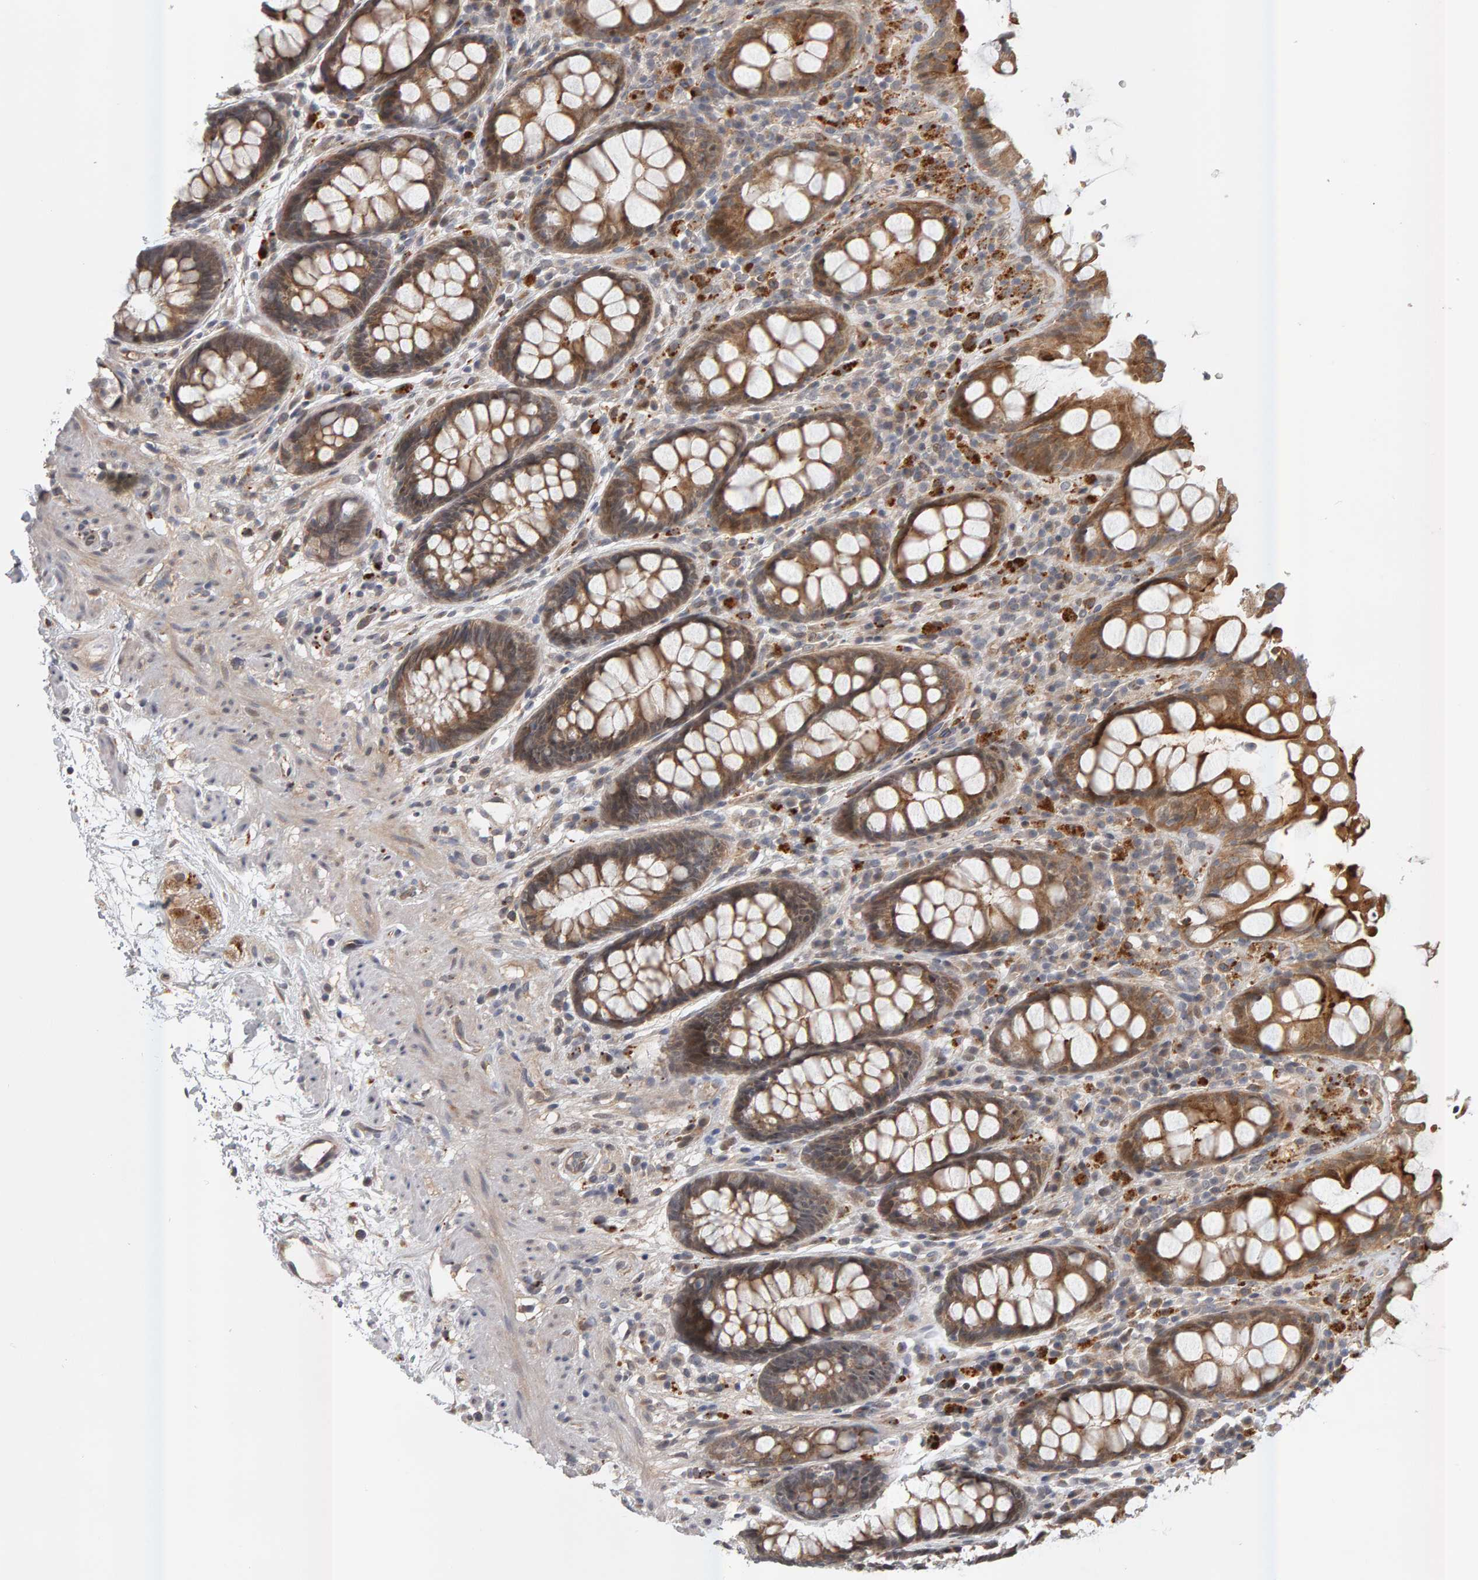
{"staining": {"intensity": "moderate", "quantity": ">75%", "location": "cytoplasmic/membranous"}, "tissue": "rectum", "cell_type": "Glandular cells", "image_type": "normal", "snomed": [{"axis": "morphology", "description": "Normal tissue, NOS"}, {"axis": "topography", "description": "Rectum"}], "caption": "A medium amount of moderate cytoplasmic/membranous staining is identified in about >75% of glandular cells in normal rectum. The protein of interest is stained brown, and the nuclei are stained in blue (DAB IHC with brightfield microscopy, high magnification).", "gene": "ZNF160", "patient": {"sex": "male", "age": 64}}